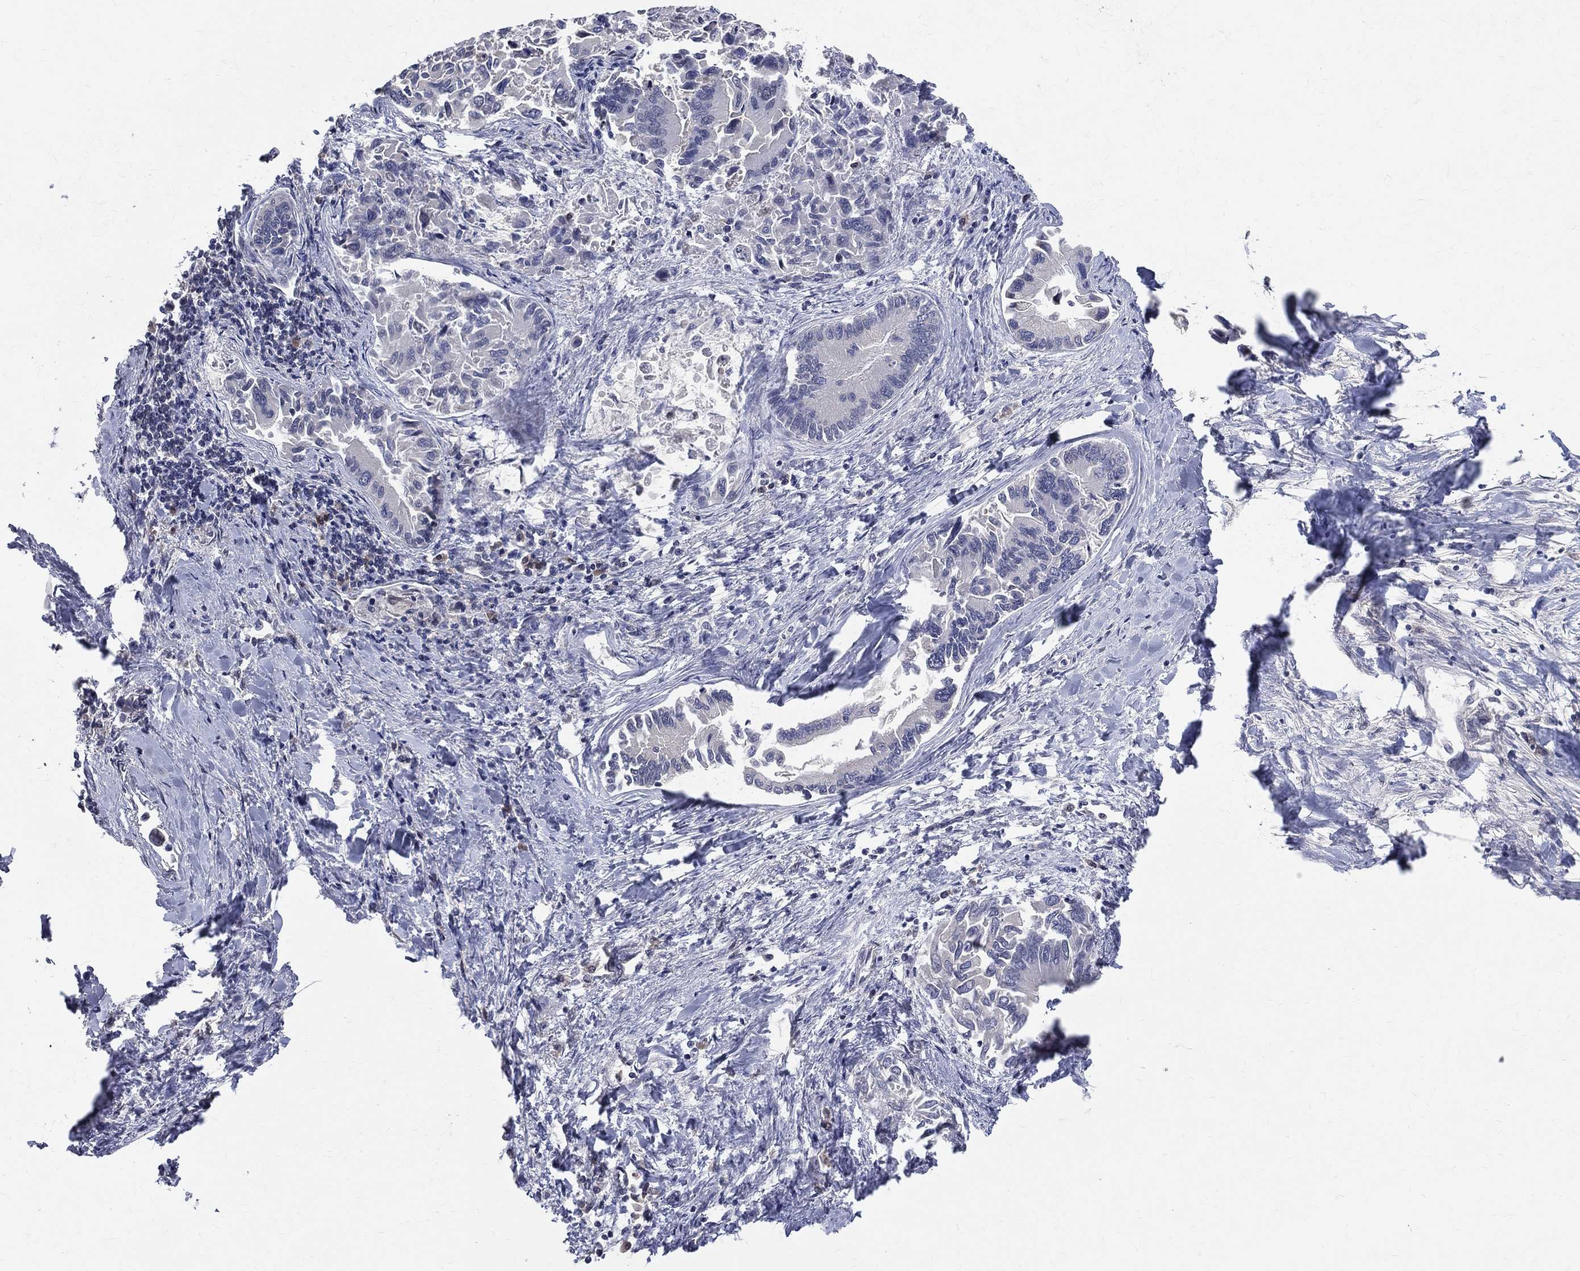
{"staining": {"intensity": "negative", "quantity": "none", "location": "none"}, "tissue": "liver cancer", "cell_type": "Tumor cells", "image_type": "cancer", "snomed": [{"axis": "morphology", "description": "Cholangiocarcinoma"}, {"axis": "topography", "description": "Liver"}], "caption": "This is a image of immunohistochemistry staining of liver cholangiocarcinoma, which shows no positivity in tumor cells. Brightfield microscopy of IHC stained with DAB (brown) and hematoxylin (blue), captured at high magnification.", "gene": "DLG4", "patient": {"sex": "male", "age": 66}}